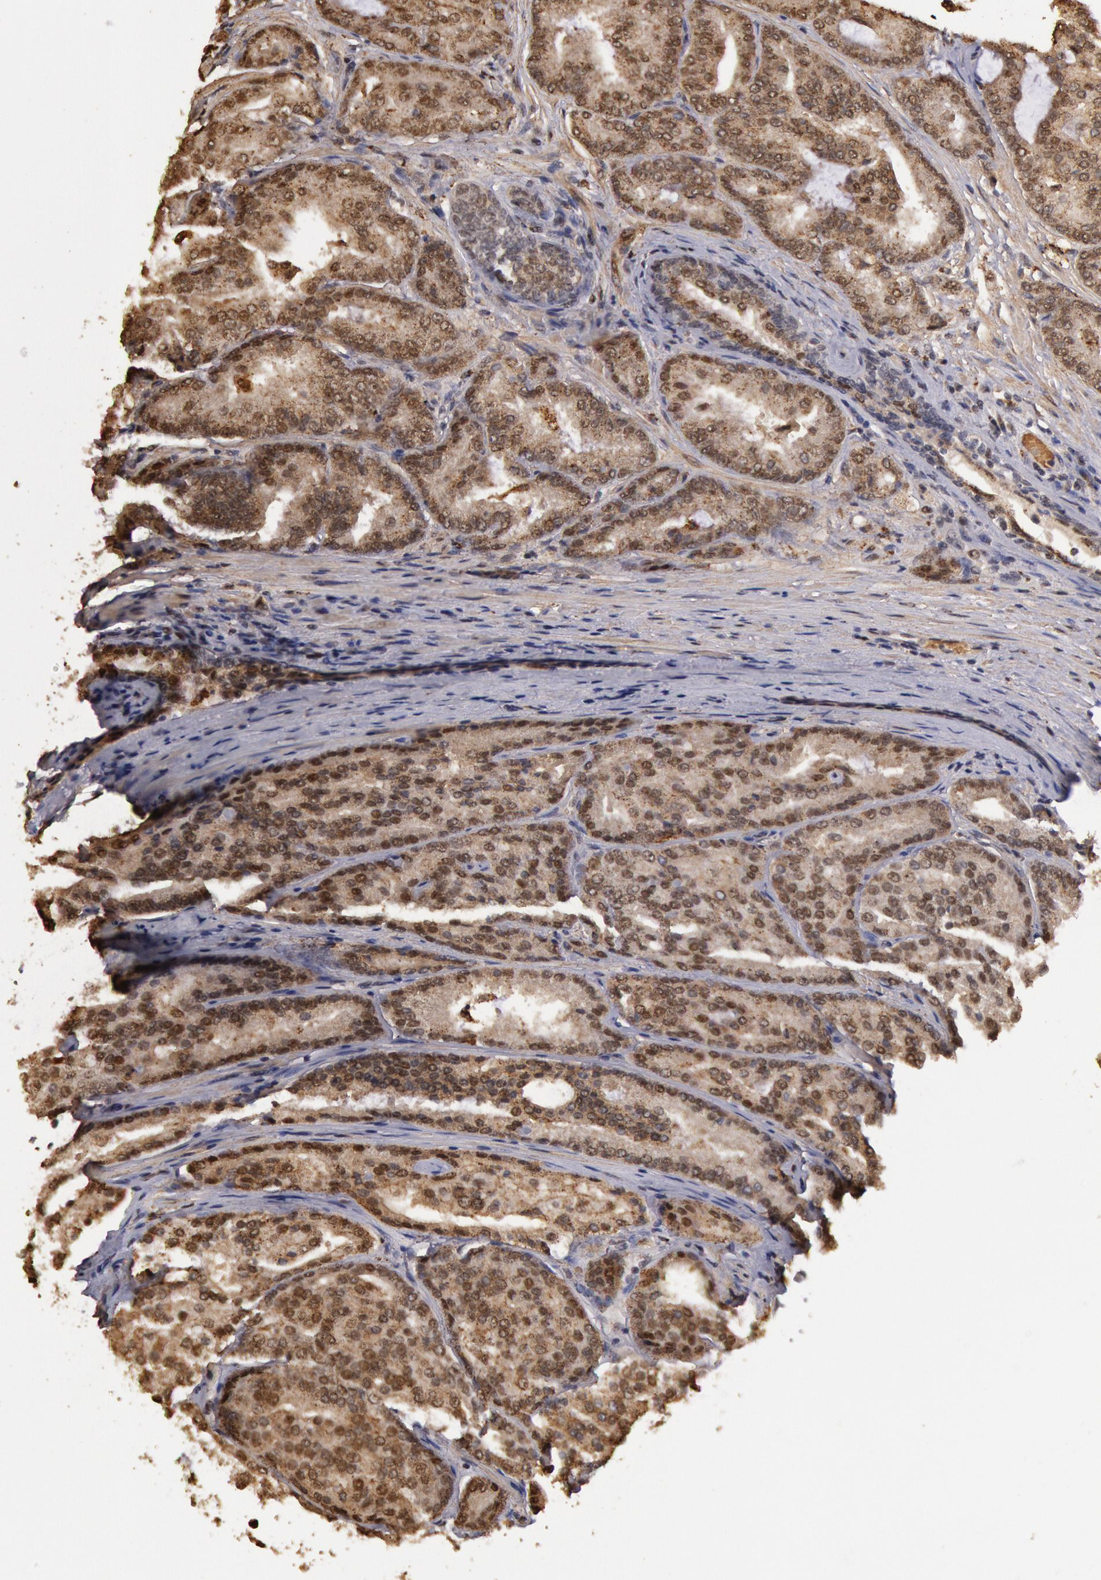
{"staining": {"intensity": "moderate", "quantity": ">75%", "location": "nuclear"}, "tissue": "prostate cancer", "cell_type": "Tumor cells", "image_type": "cancer", "snomed": [{"axis": "morphology", "description": "Adenocarcinoma, High grade"}, {"axis": "topography", "description": "Prostate"}], "caption": "A brown stain labels moderate nuclear expression of a protein in human prostate cancer (high-grade adenocarcinoma) tumor cells.", "gene": "LIG4", "patient": {"sex": "male", "age": 64}}